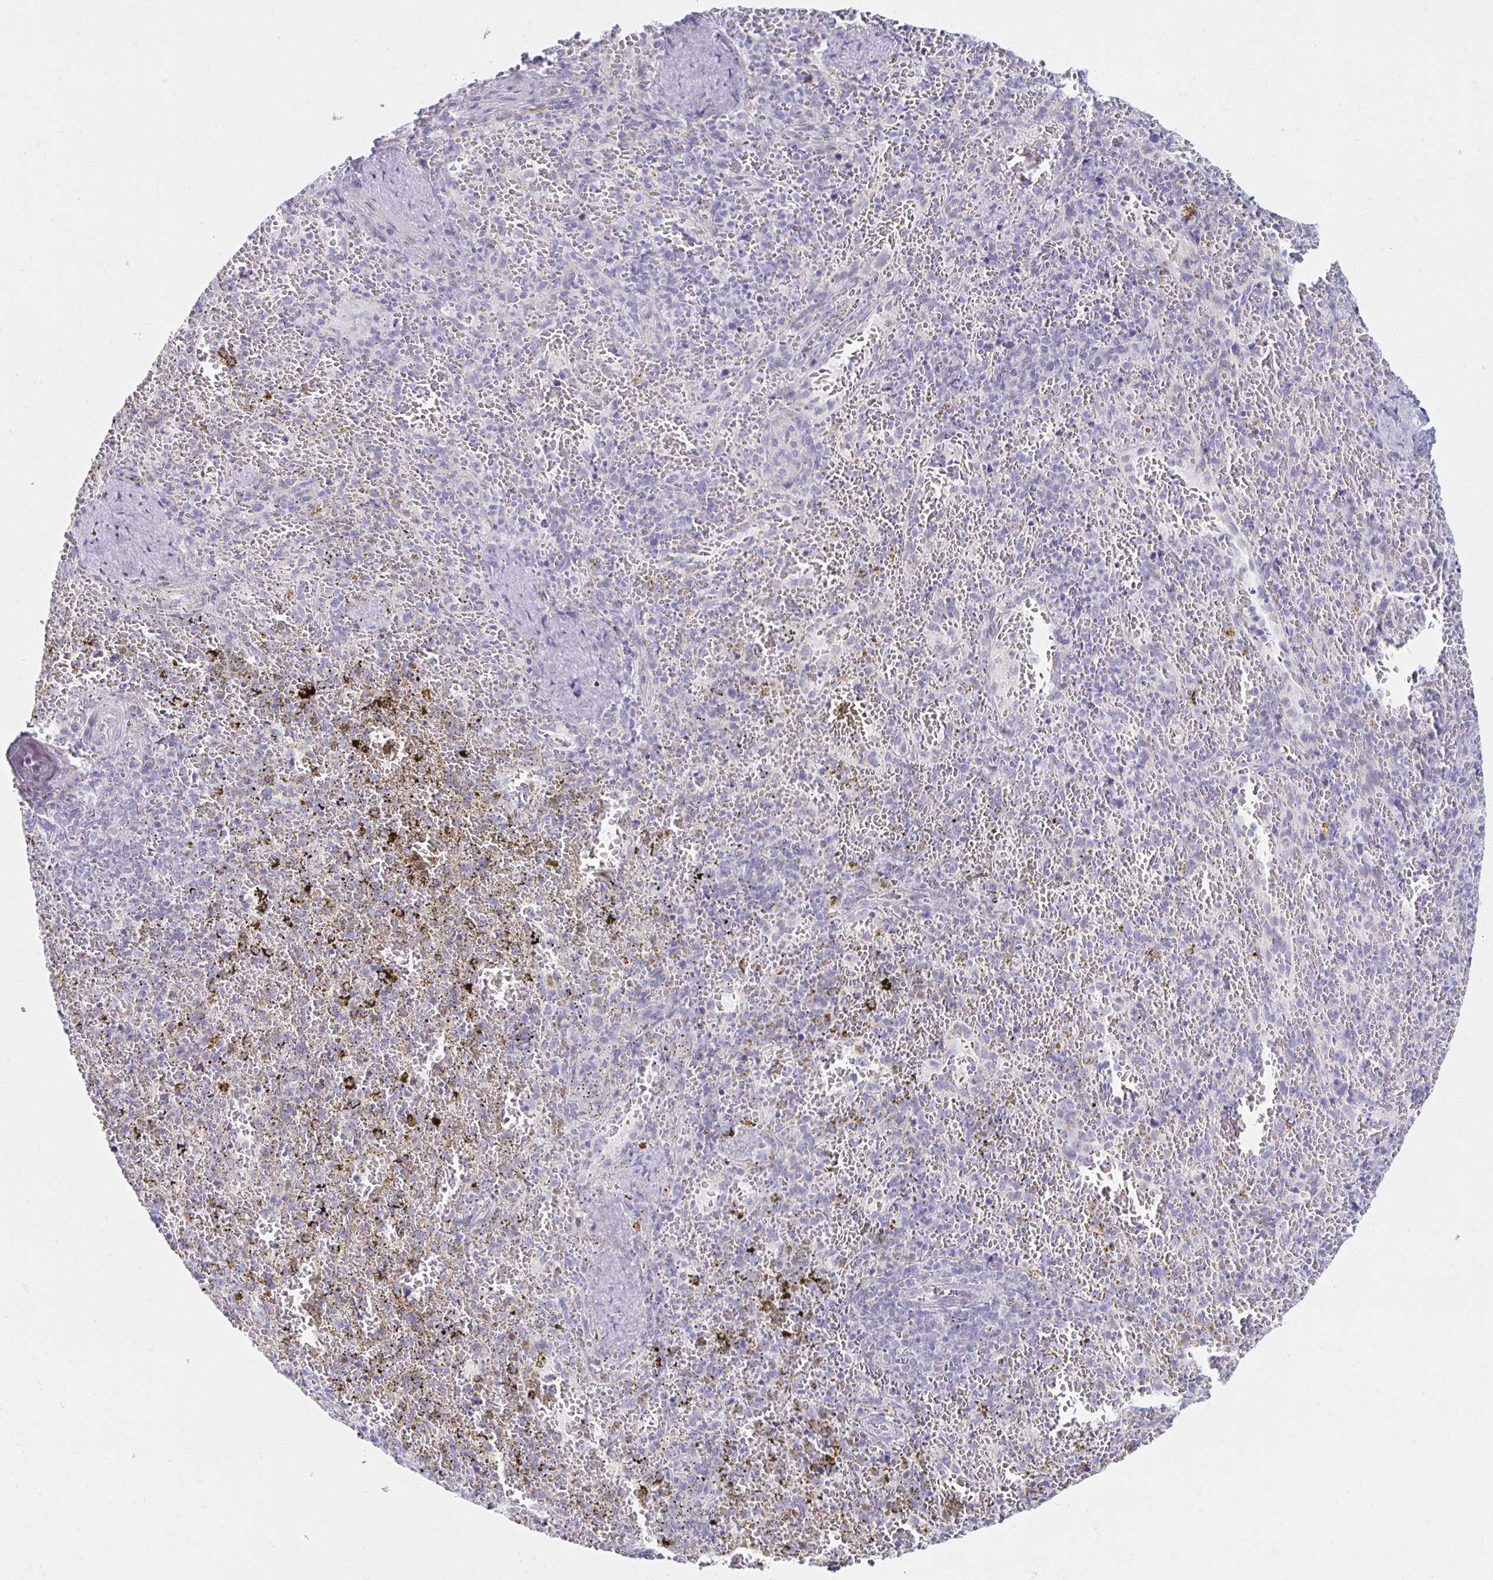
{"staining": {"intensity": "negative", "quantity": "none", "location": "none"}, "tissue": "spleen", "cell_type": "Cells in red pulp", "image_type": "normal", "snomed": [{"axis": "morphology", "description": "Normal tissue, NOS"}, {"axis": "topography", "description": "Spleen"}], "caption": "Immunohistochemistry (IHC) histopathology image of benign human spleen stained for a protein (brown), which displays no positivity in cells in red pulp.", "gene": "TEX44", "patient": {"sex": "female", "age": 50}}